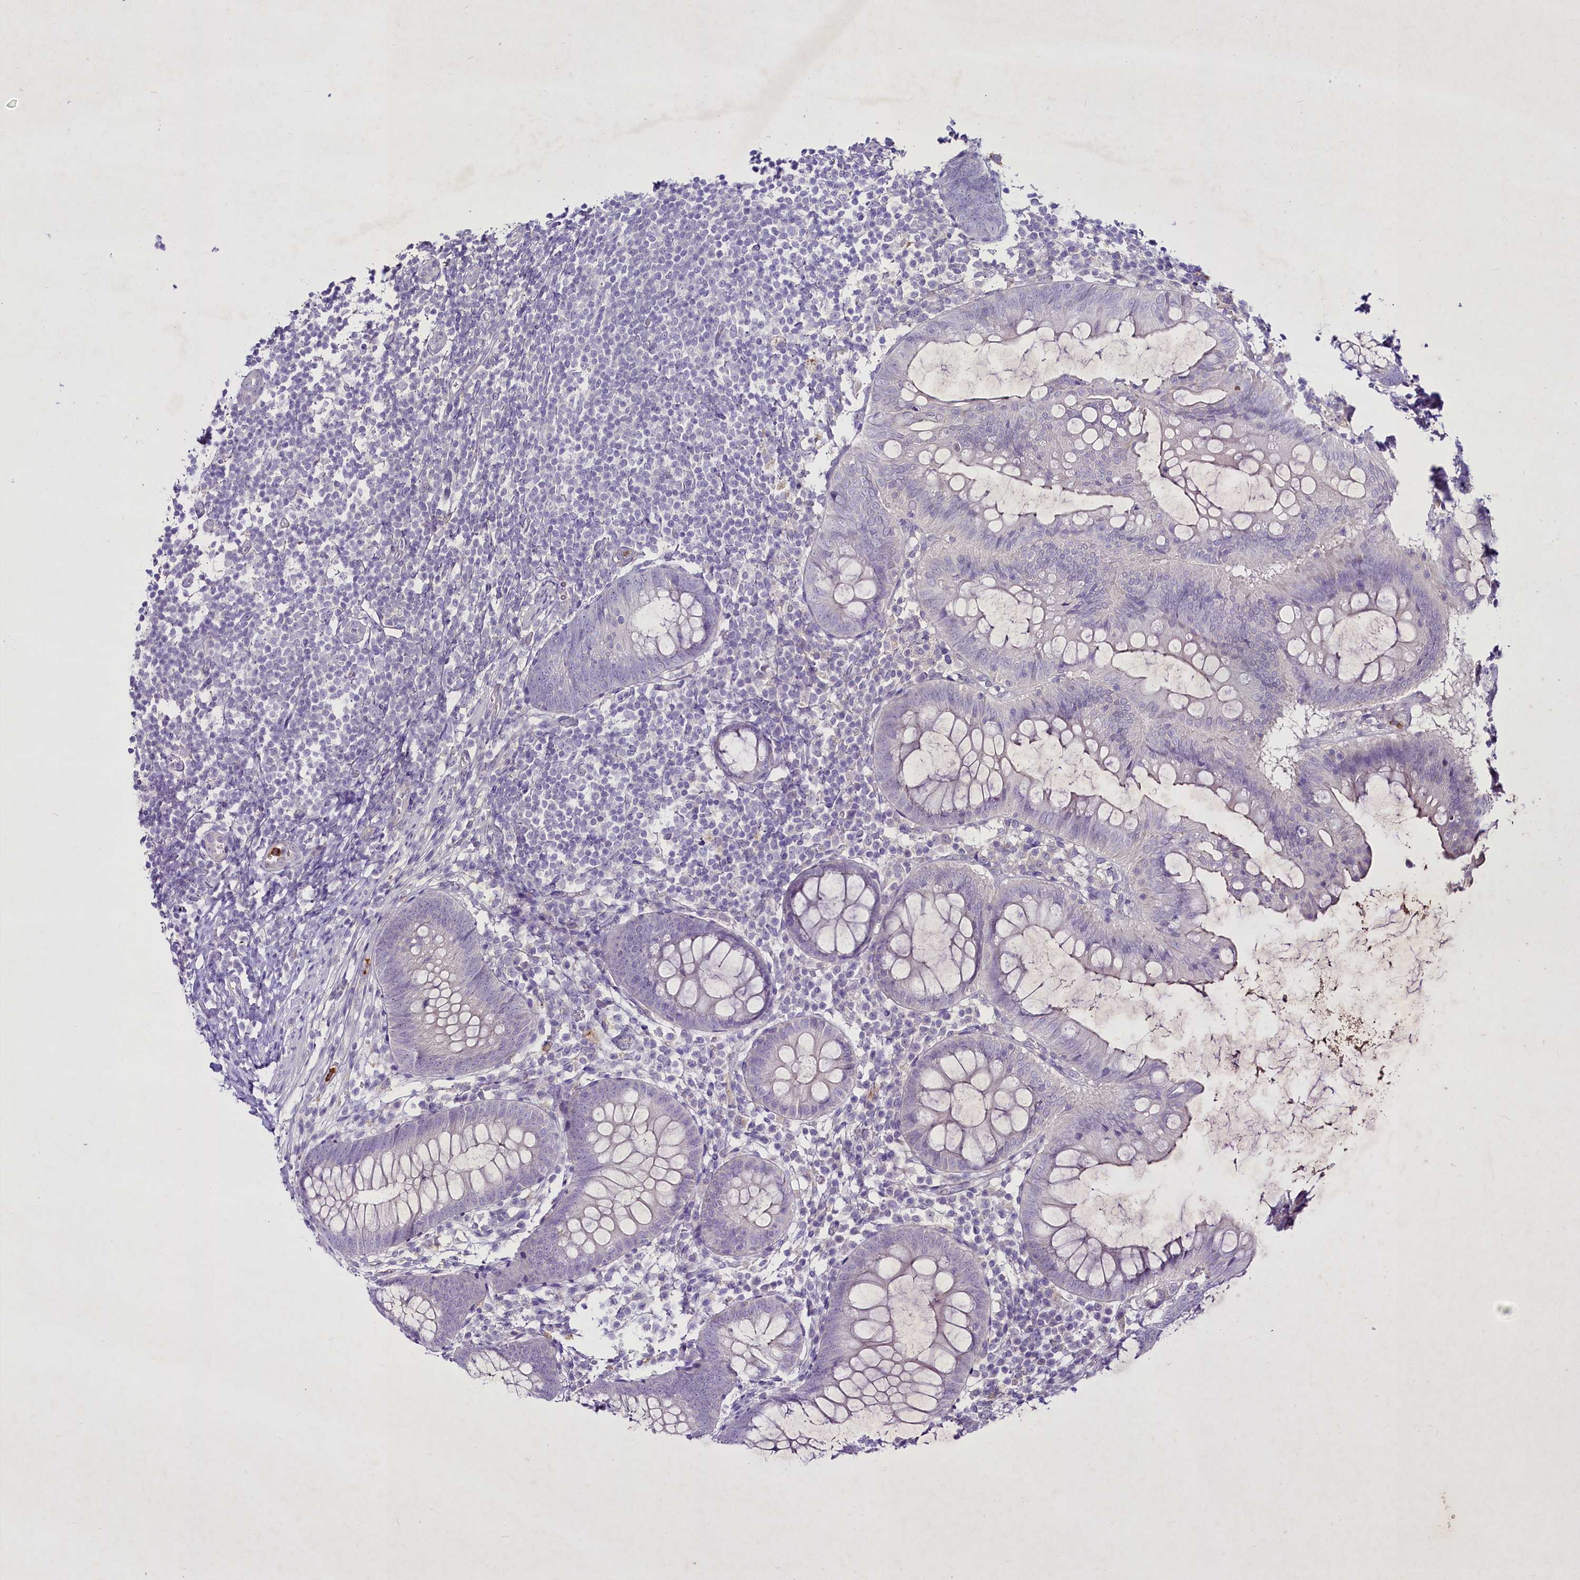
{"staining": {"intensity": "negative", "quantity": "none", "location": "none"}, "tissue": "appendix", "cell_type": "Glandular cells", "image_type": "normal", "snomed": [{"axis": "morphology", "description": "Normal tissue, NOS"}, {"axis": "topography", "description": "Appendix"}], "caption": "The IHC photomicrograph has no significant staining in glandular cells of appendix.", "gene": "FAM209B", "patient": {"sex": "female", "age": 51}}